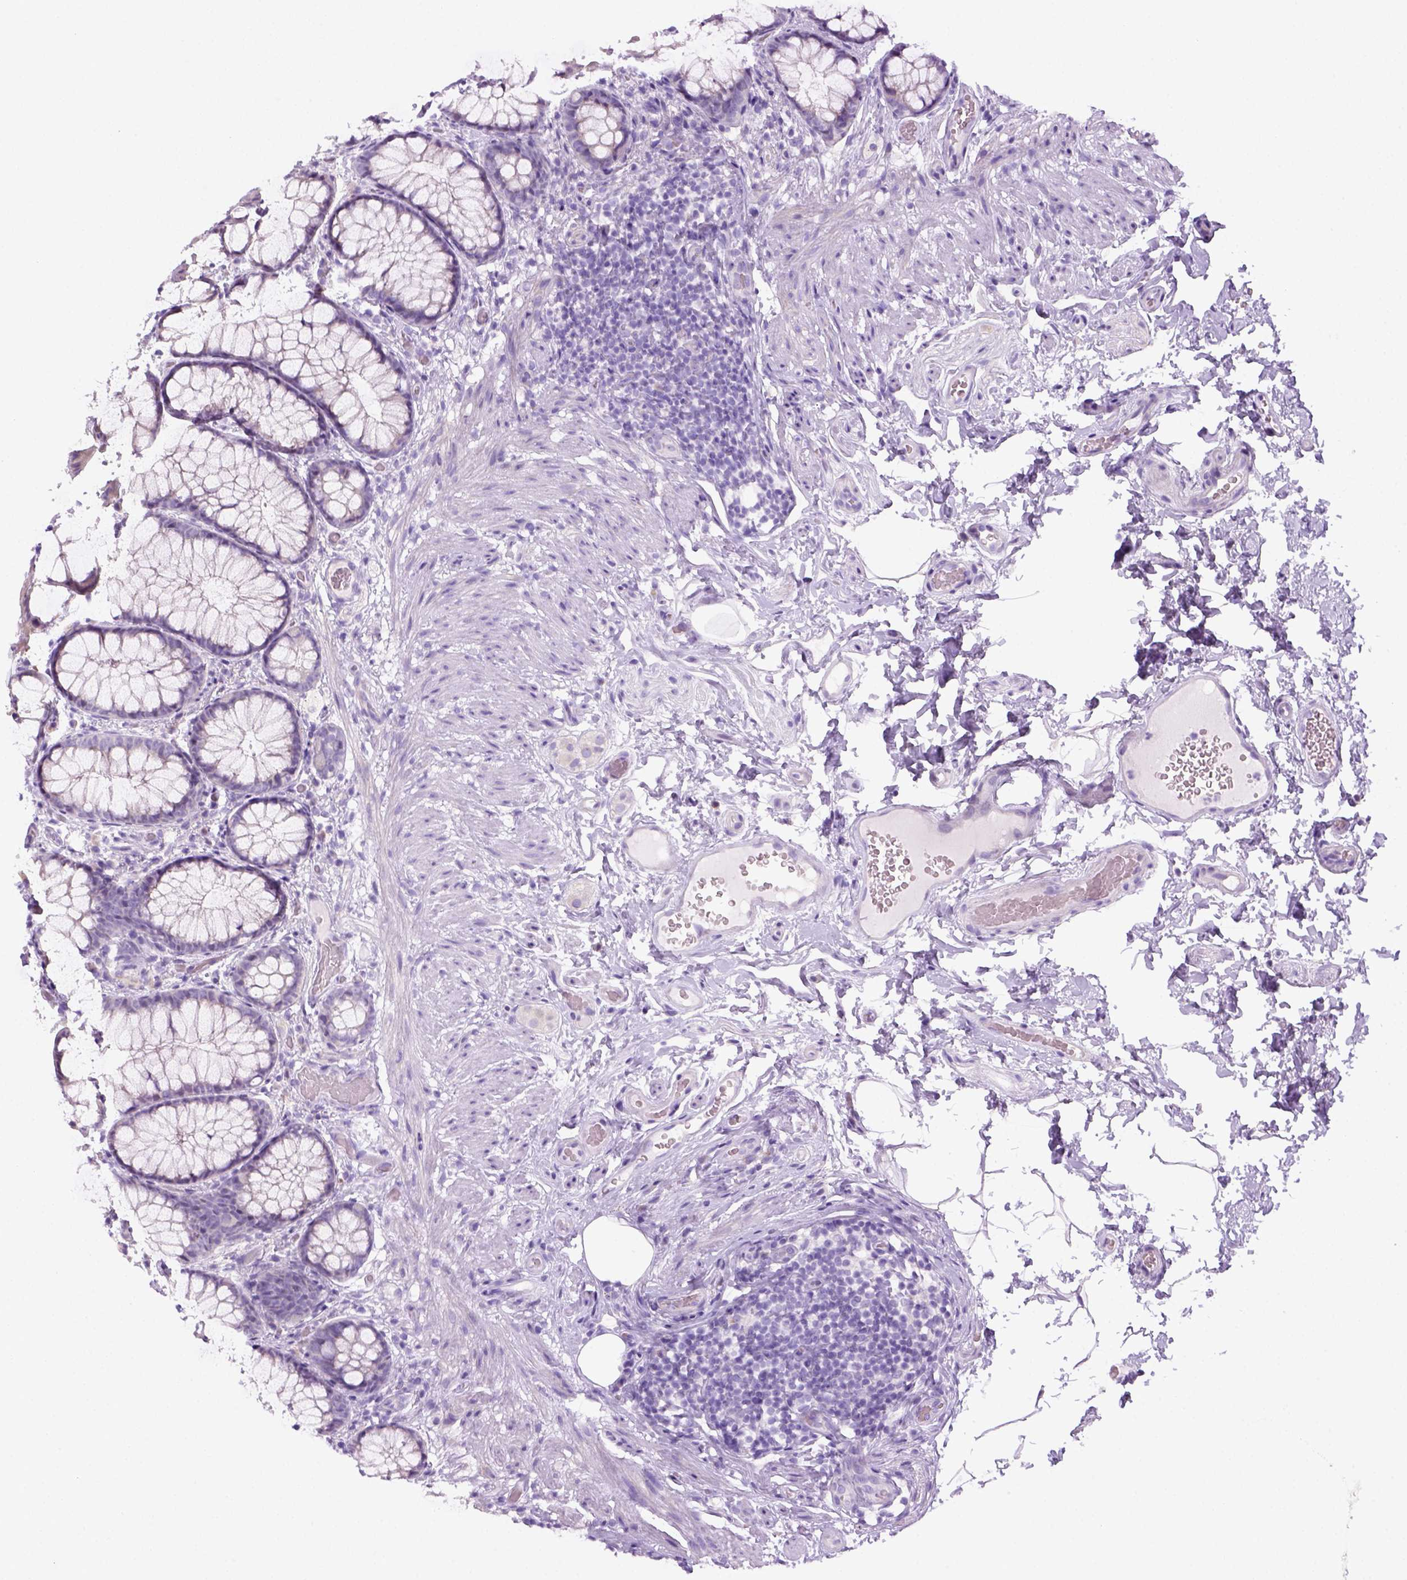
{"staining": {"intensity": "negative", "quantity": "none", "location": "none"}, "tissue": "rectum", "cell_type": "Glandular cells", "image_type": "normal", "snomed": [{"axis": "morphology", "description": "Normal tissue, NOS"}, {"axis": "topography", "description": "Rectum"}], "caption": "Protein analysis of unremarkable rectum exhibits no significant staining in glandular cells.", "gene": "DNAH11", "patient": {"sex": "female", "age": 62}}